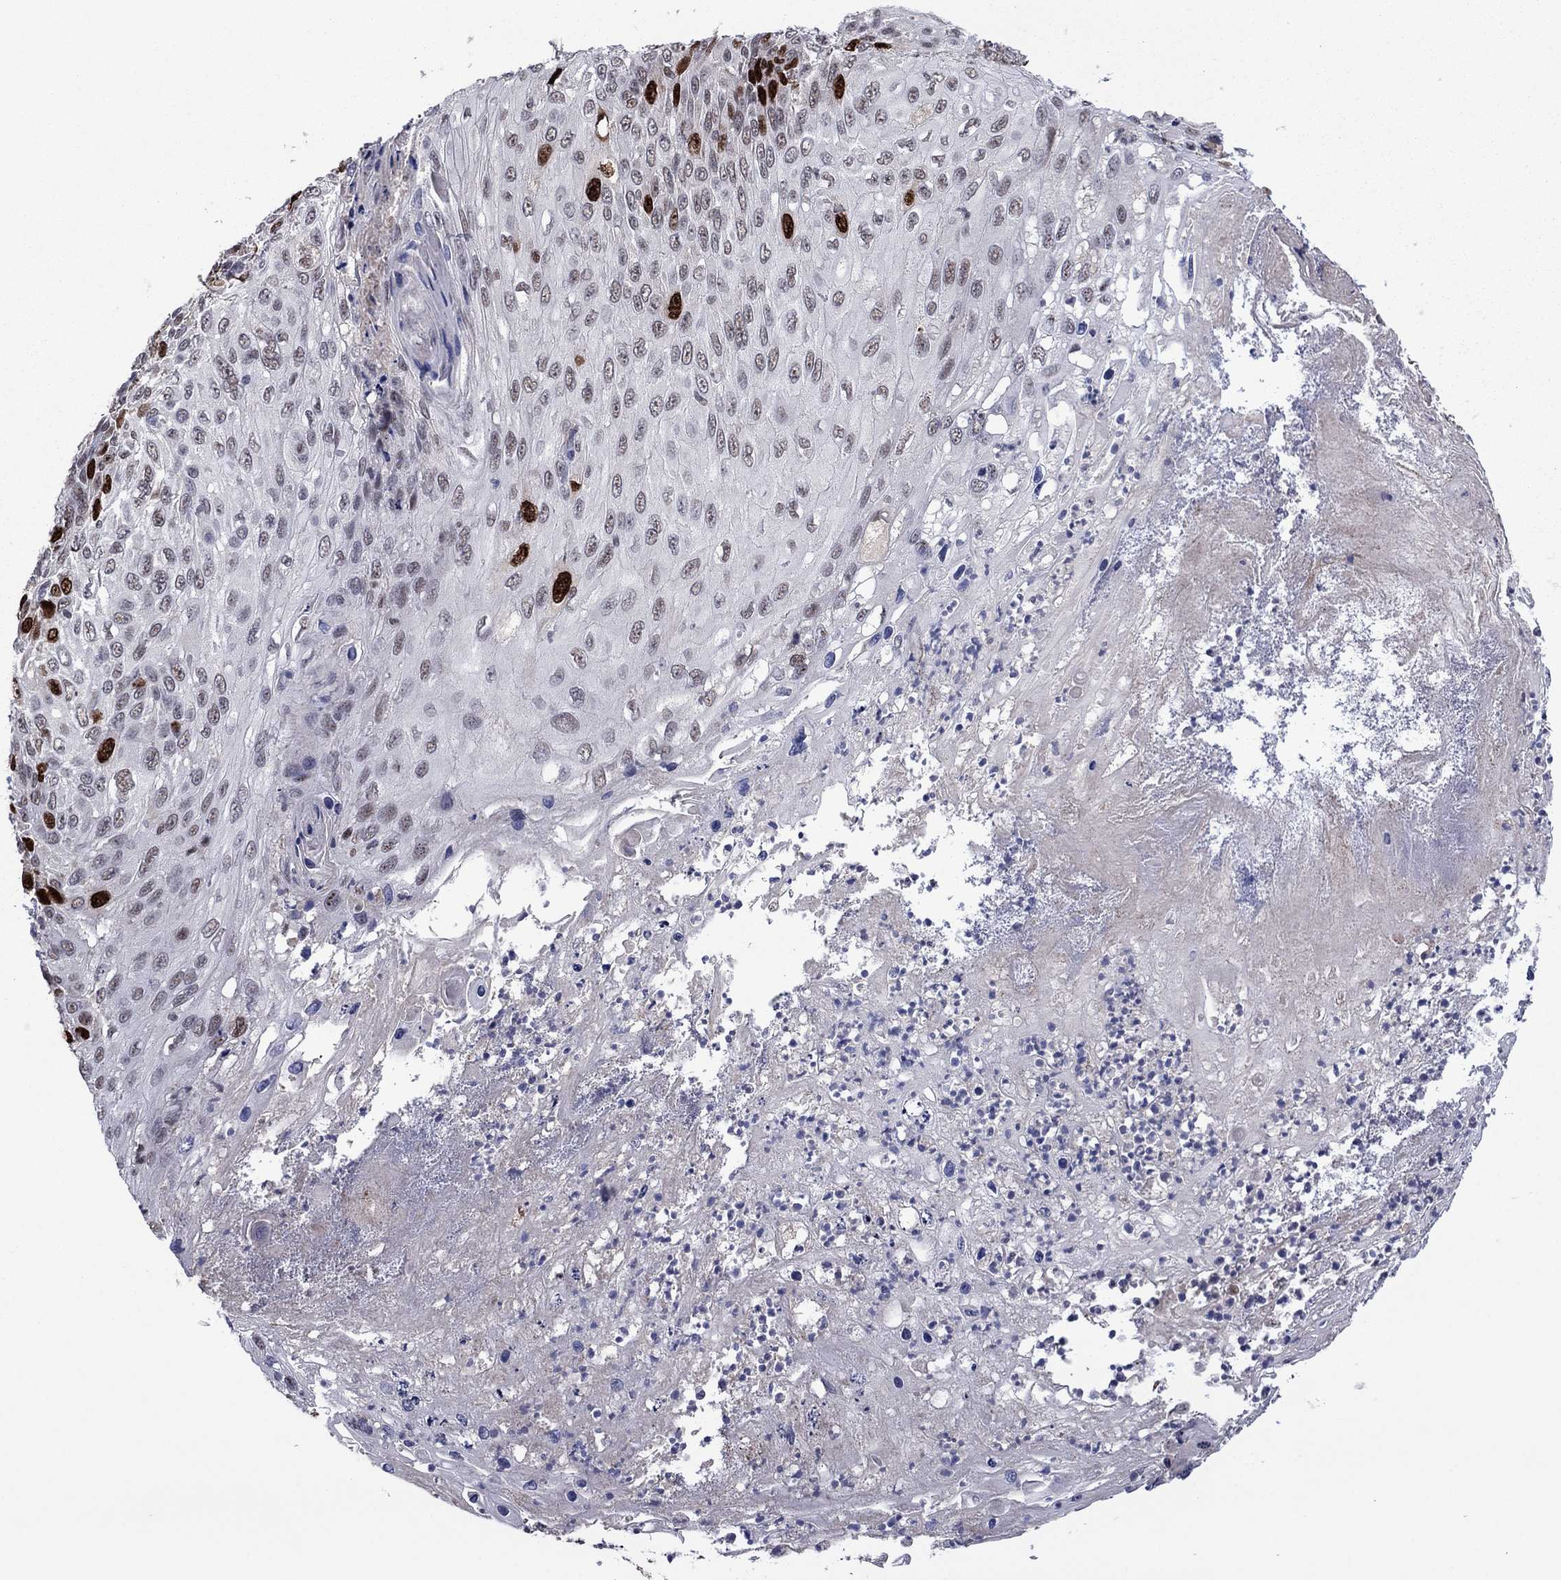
{"staining": {"intensity": "strong", "quantity": "25%-75%", "location": "nuclear"}, "tissue": "skin cancer", "cell_type": "Tumor cells", "image_type": "cancer", "snomed": [{"axis": "morphology", "description": "Squamous cell carcinoma, NOS"}, {"axis": "topography", "description": "Skin"}], "caption": "Immunohistochemical staining of human skin cancer reveals high levels of strong nuclear staining in about 25%-75% of tumor cells.", "gene": "CDCA5", "patient": {"sex": "male", "age": 92}}